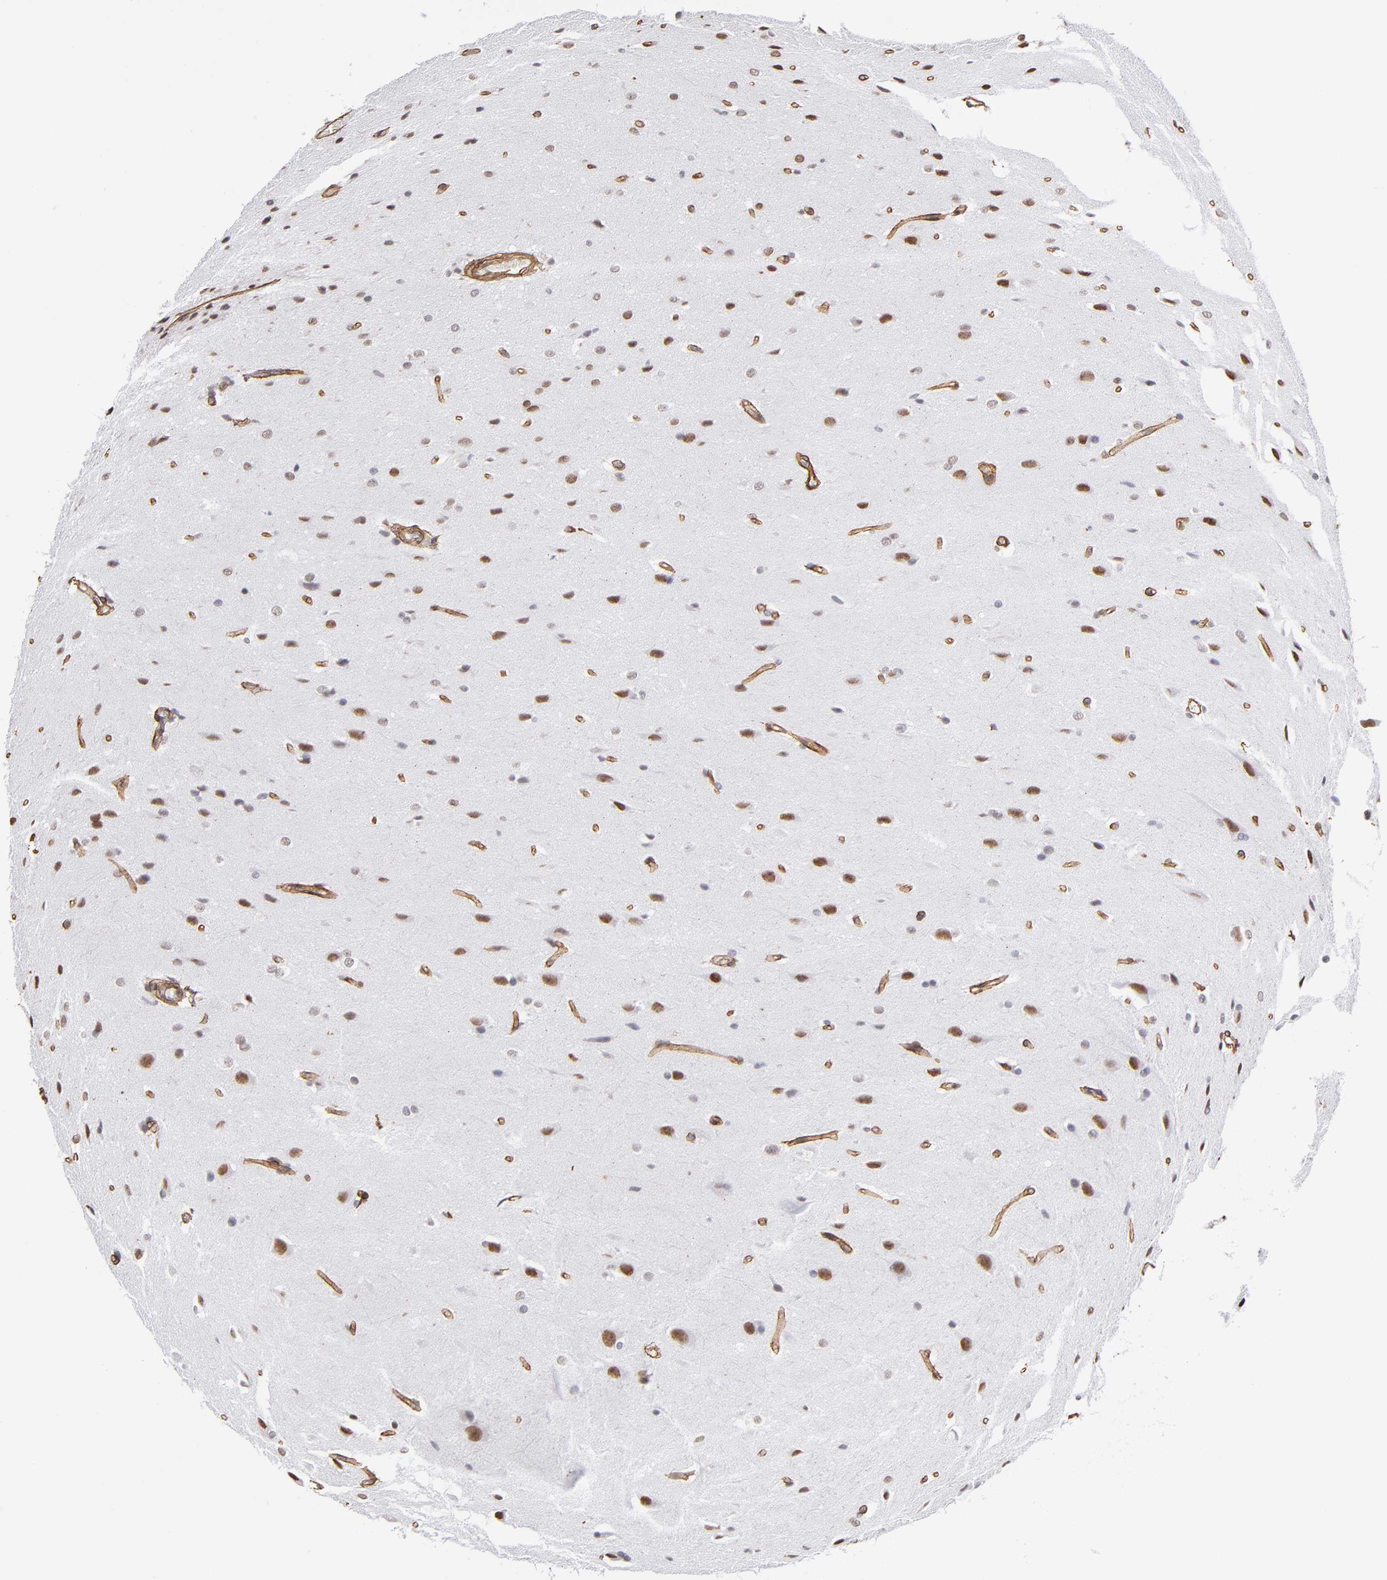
{"staining": {"intensity": "moderate", "quantity": "25%-75%", "location": "nuclear"}, "tissue": "glioma", "cell_type": "Tumor cells", "image_type": "cancer", "snomed": [{"axis": "morphology", "description": "Glioma, malignant, High grade"}, {"axis": "topography", "description": "Brain"}], "caption": "Immunohistochemical staining of human glioma exhibits medium levels of moderate nuclear positivity in about 25%-75% of tumor cells.", "gene": "LAMC1", "patient": {"sex": "male", "age": 68}}